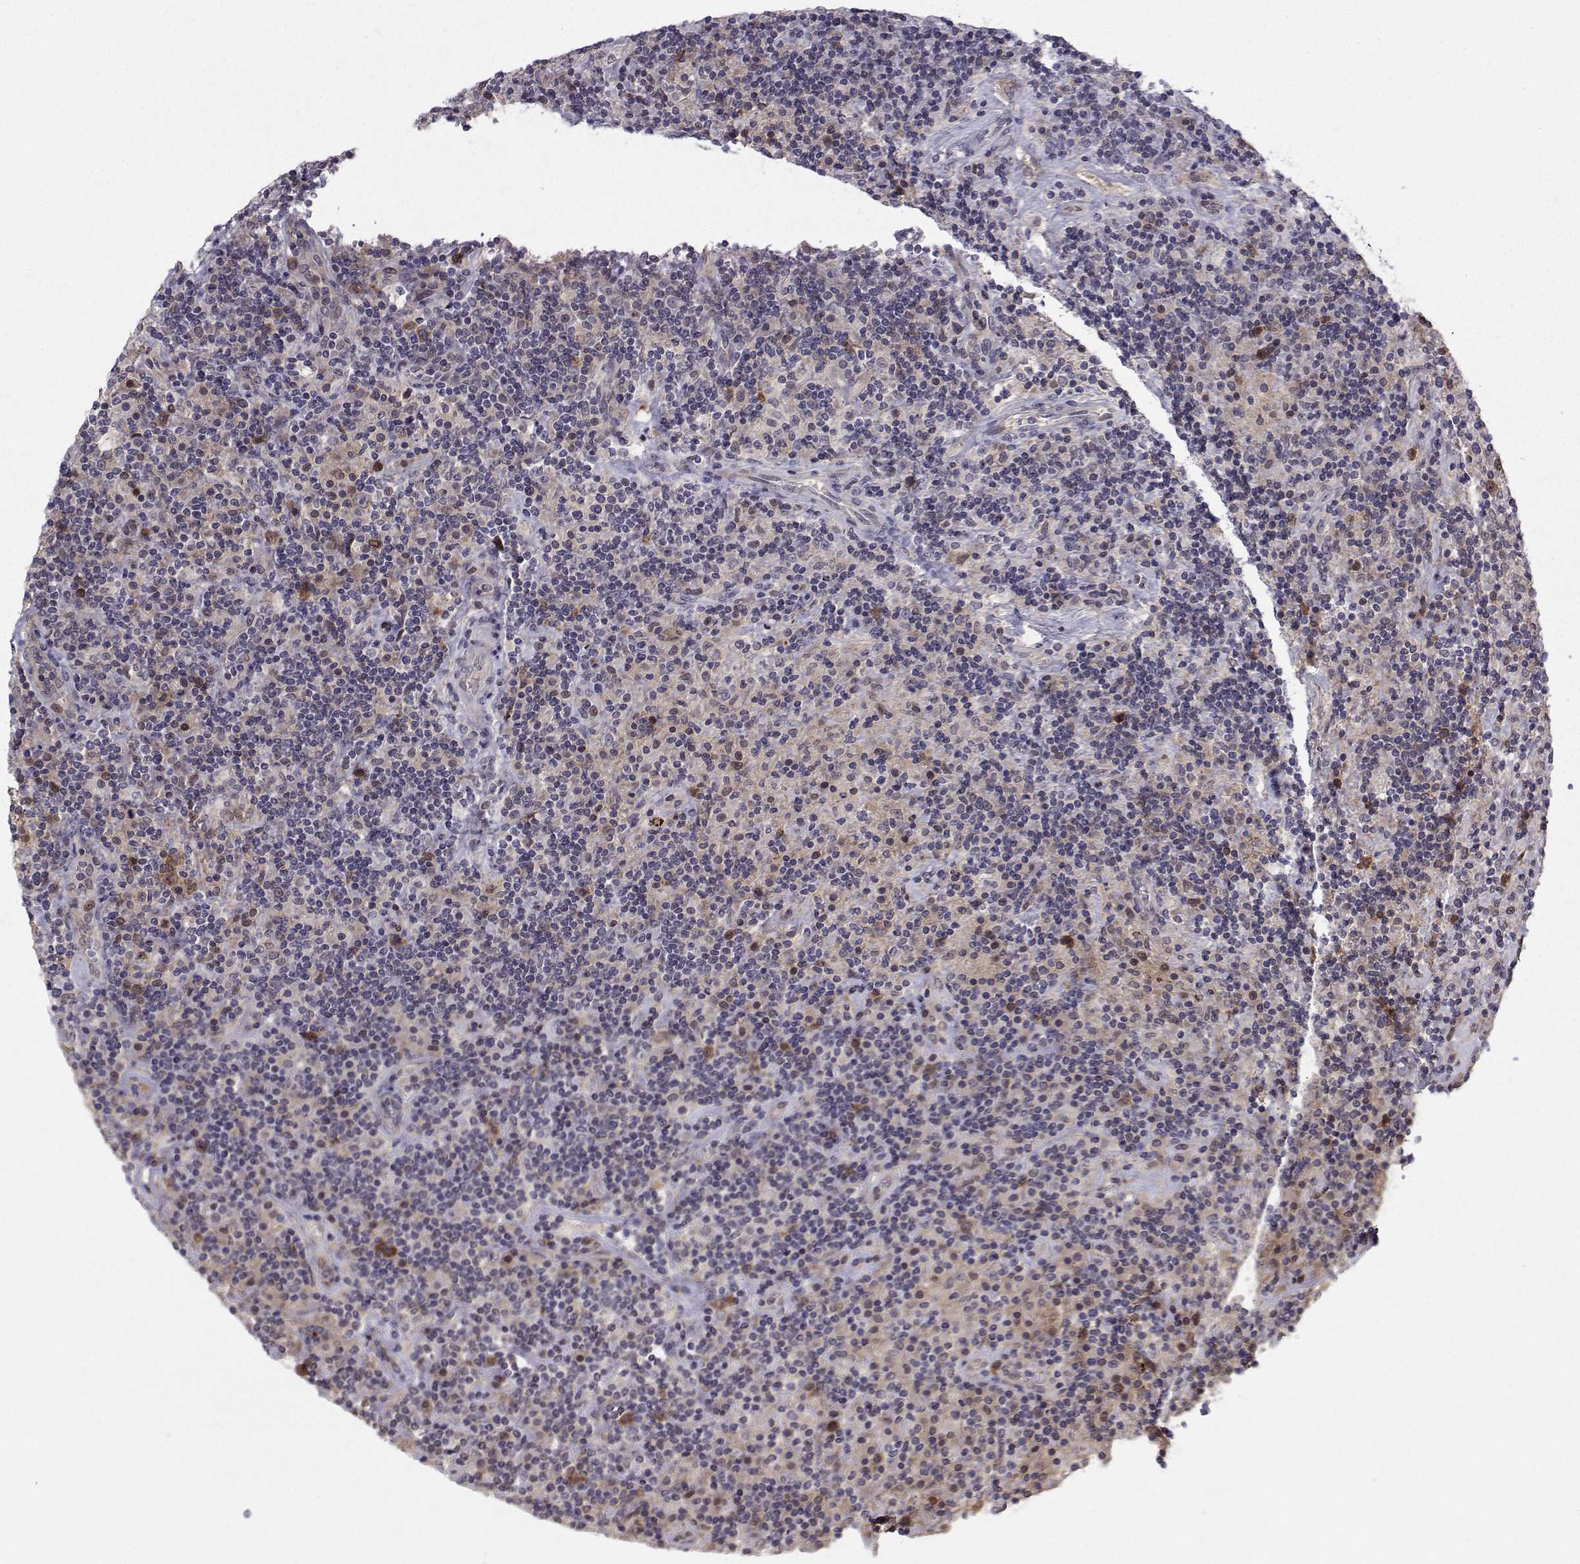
{"staining": {"intensity": "moderate", "quantity": ">75%", "location": "cytoplasmic/membranous"}, "tissue": "lymphoma", "cell_type": "Tumor cells", "image_type": "cancer", "snomed": [{"axis": "morphology", "description": "Hodgkin's disease, NOS"}, {"axis": "topography", "description": "Lymph node"}], "caption": "Hodgkin's disease was stained to show a protein in brown. There is medium levels of moderate cytoplasmic/membranous positivity in approximately >75% of tumor cells.", "gene": "HSP90AB1", "patient": {"sex": "male", "age": 70}}